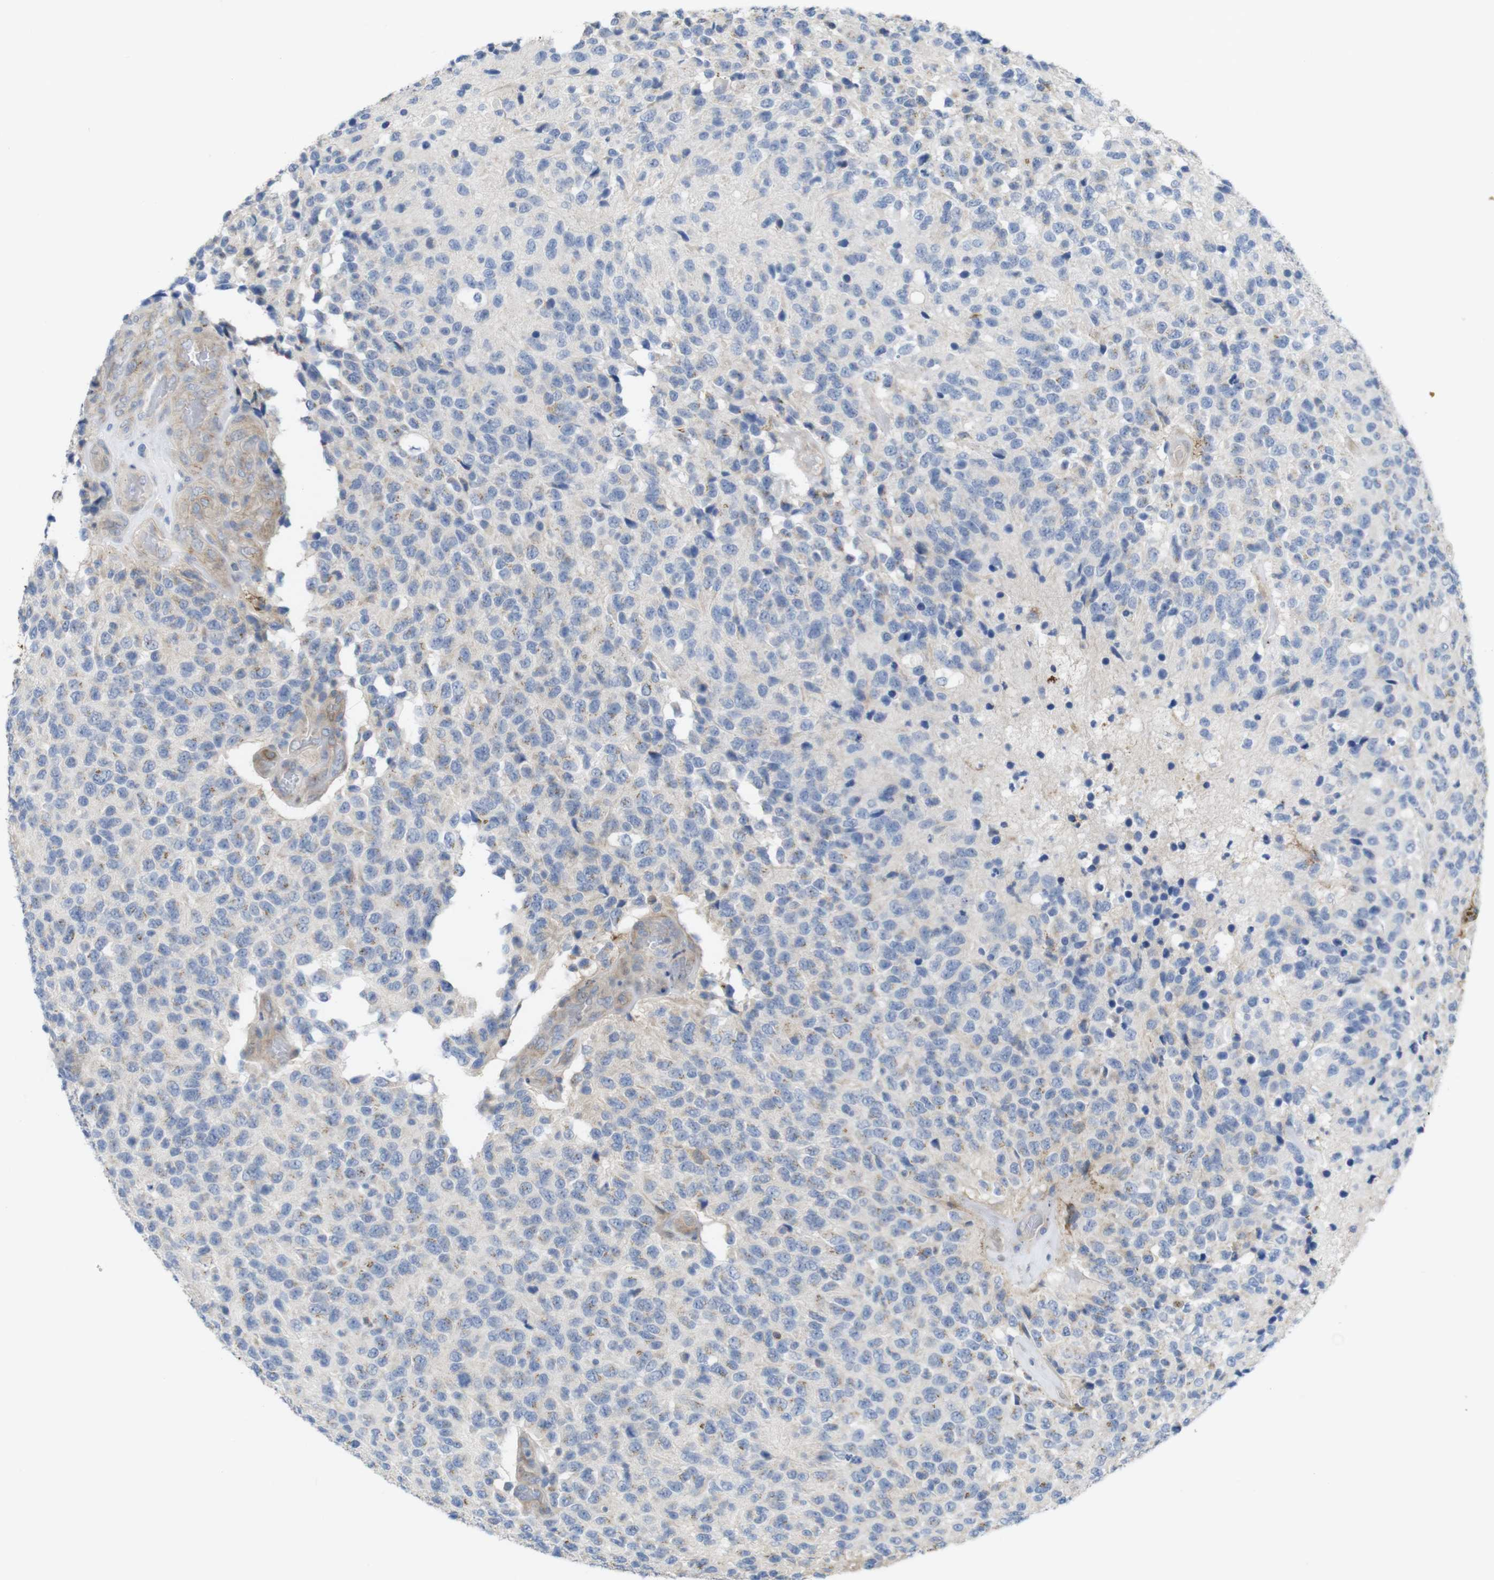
{"staining": {"intensity": "negative", "quantity": "none", "location": "none"}, "tissue": "glioma", "cell_type": "Tumor cells", "image_type": "cancer", "snomed": [{"axis": "morphology", "description": "Glioma, malignant, High grade"}, {"axis": "topography", "description": "pancreas cauda"}], "caption": "This is an immunohistochemistry image of glioma. There is no positivity in tumor cells.", "gene": "CCR6", "patient": {"sex": "male", "age": 60}}